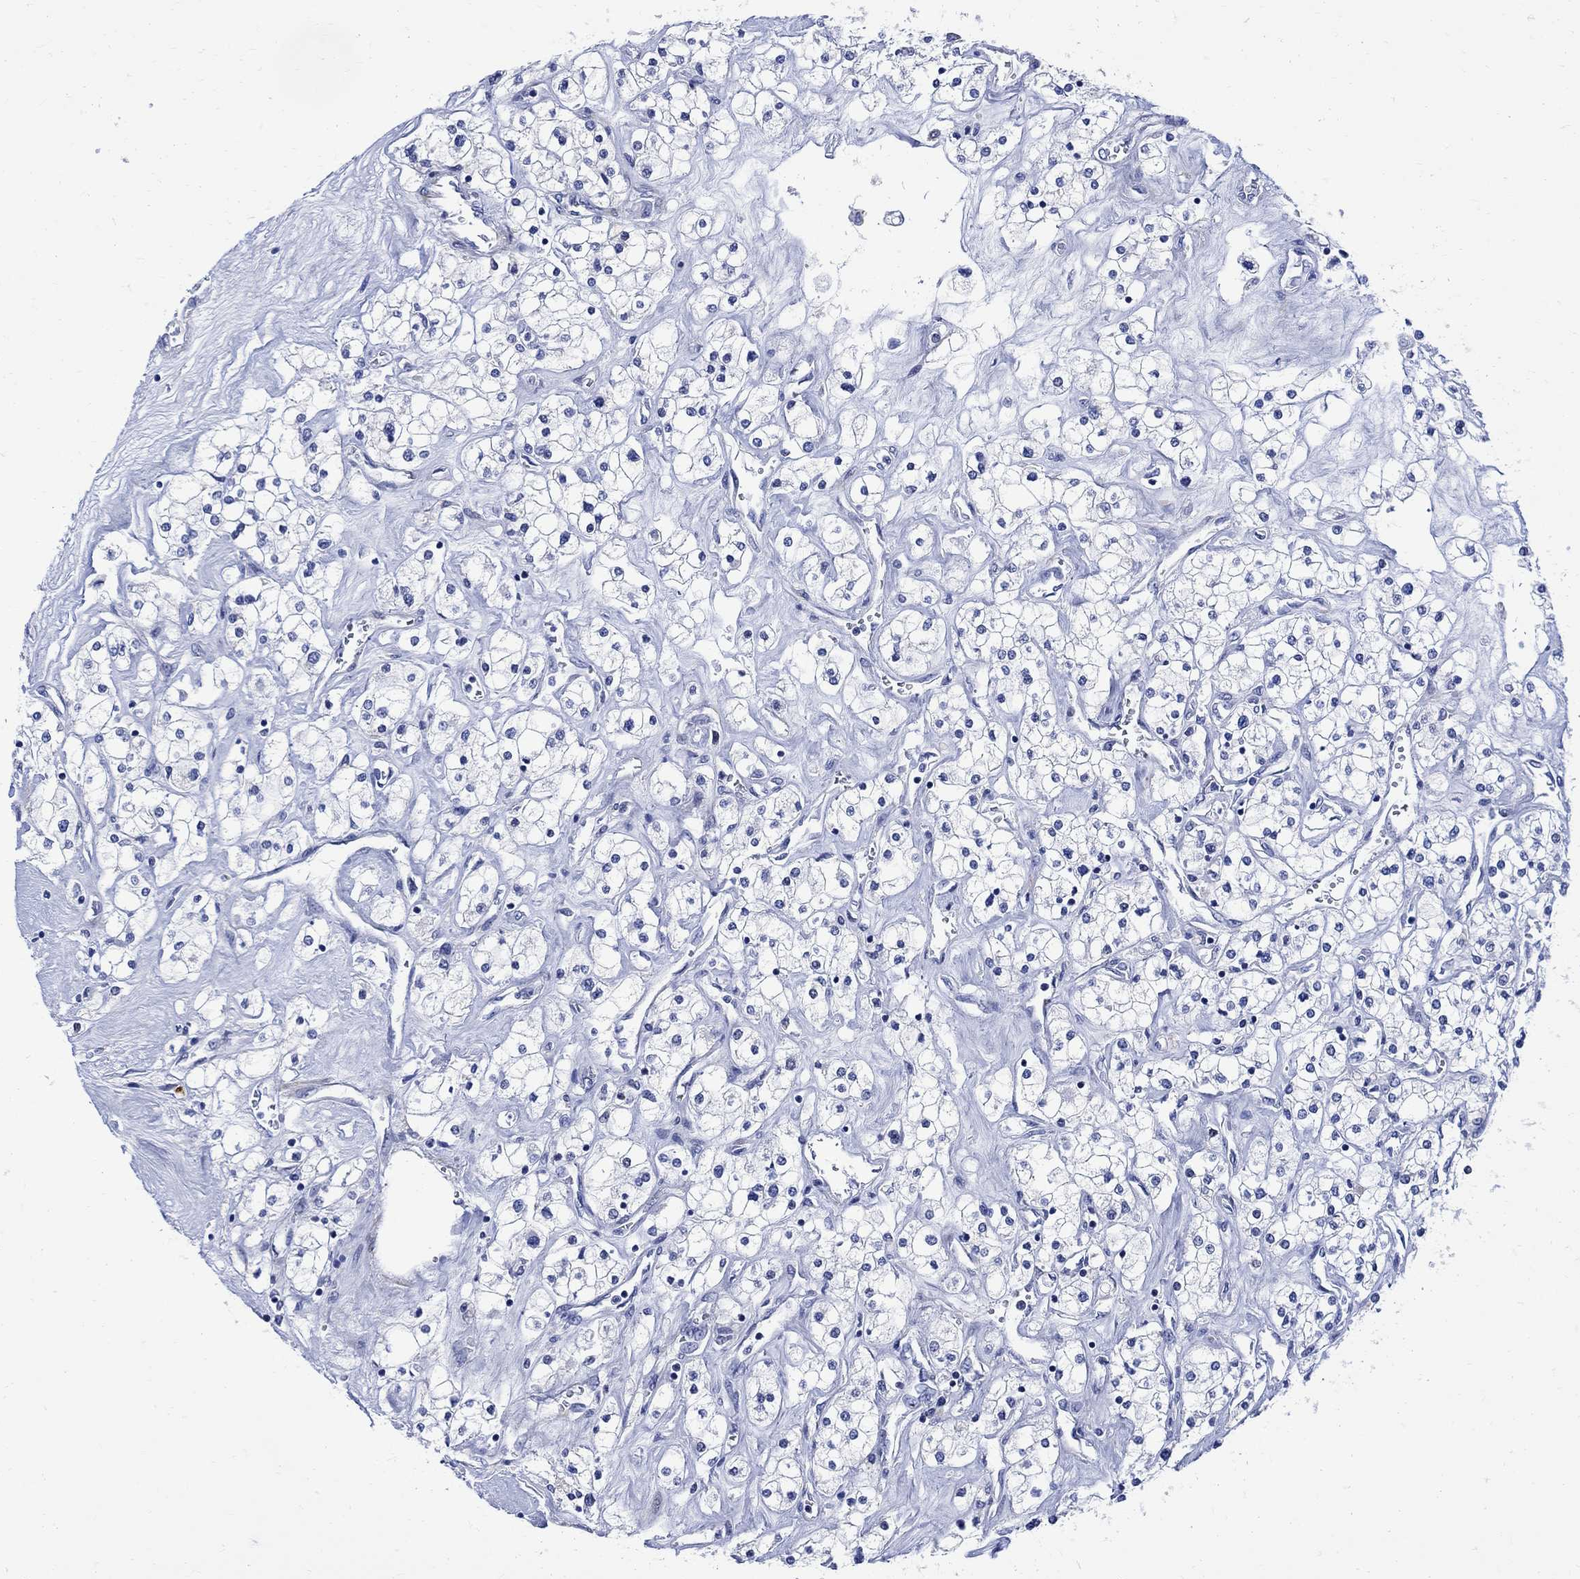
{"staining": {"intensity": "negative", "quantity": "none", "location": "none"}, "tissue": "renal cancer", "cell_type": "Tumor cells", "image_type": "cancer", "snomed": [{"axis": "morphology", "description": "Adenocarcinoma, NOS"}, {"axis": "topography", "description": "Kidney"}], "caption": "The immunohistochemistry (IHC) photomicrograph has no significant staining in tumor cells of adenocarcinoma (renal) tissue. (DAB (3,3'-diaminobenzidine) IHC with hematoxylin counter stain).", "gene": "PARVB", "patient": {"sex": "male", "age": 80}}